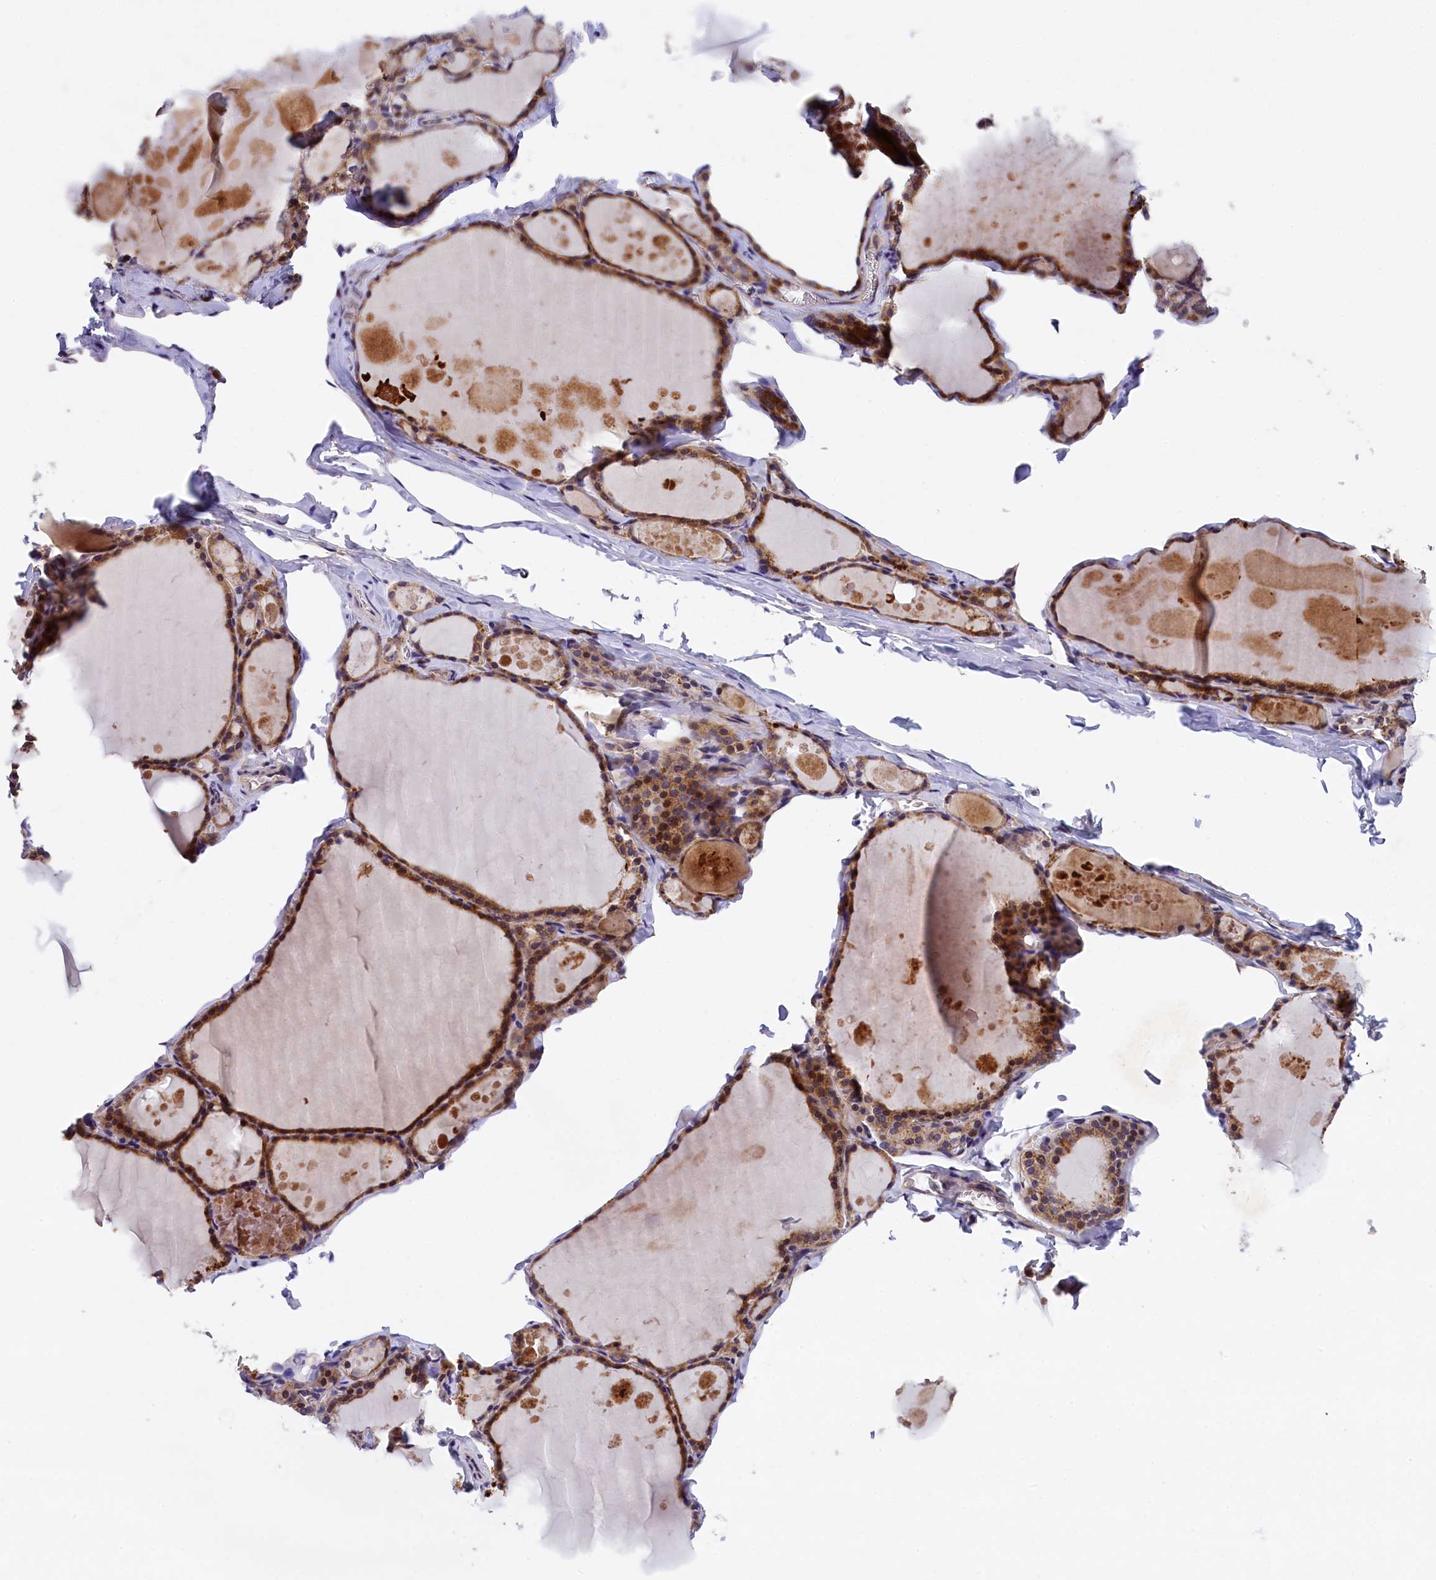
{"staining": {"intensity": "moderate", "quantity": ">75%", "location": "cytoplasmic/membranous,nuclear"}, "tissue": "thyroid gland", "cell_type": "Glandular cells", "image_type": "normal", "snomed": [{"axis": "morphology", "description": "Normal tissue, NOS"}, {"axis": "topography", "description": "Thyroid gland"}], "caption": "This is an image of IHC staining of unremarkable thyroid gland, which shows moderate expression in the cytoplasmic/membranous,nuclear of glandular cells.", "gene": "NAIP", "patient": {"sex": "male", "age": 56}}